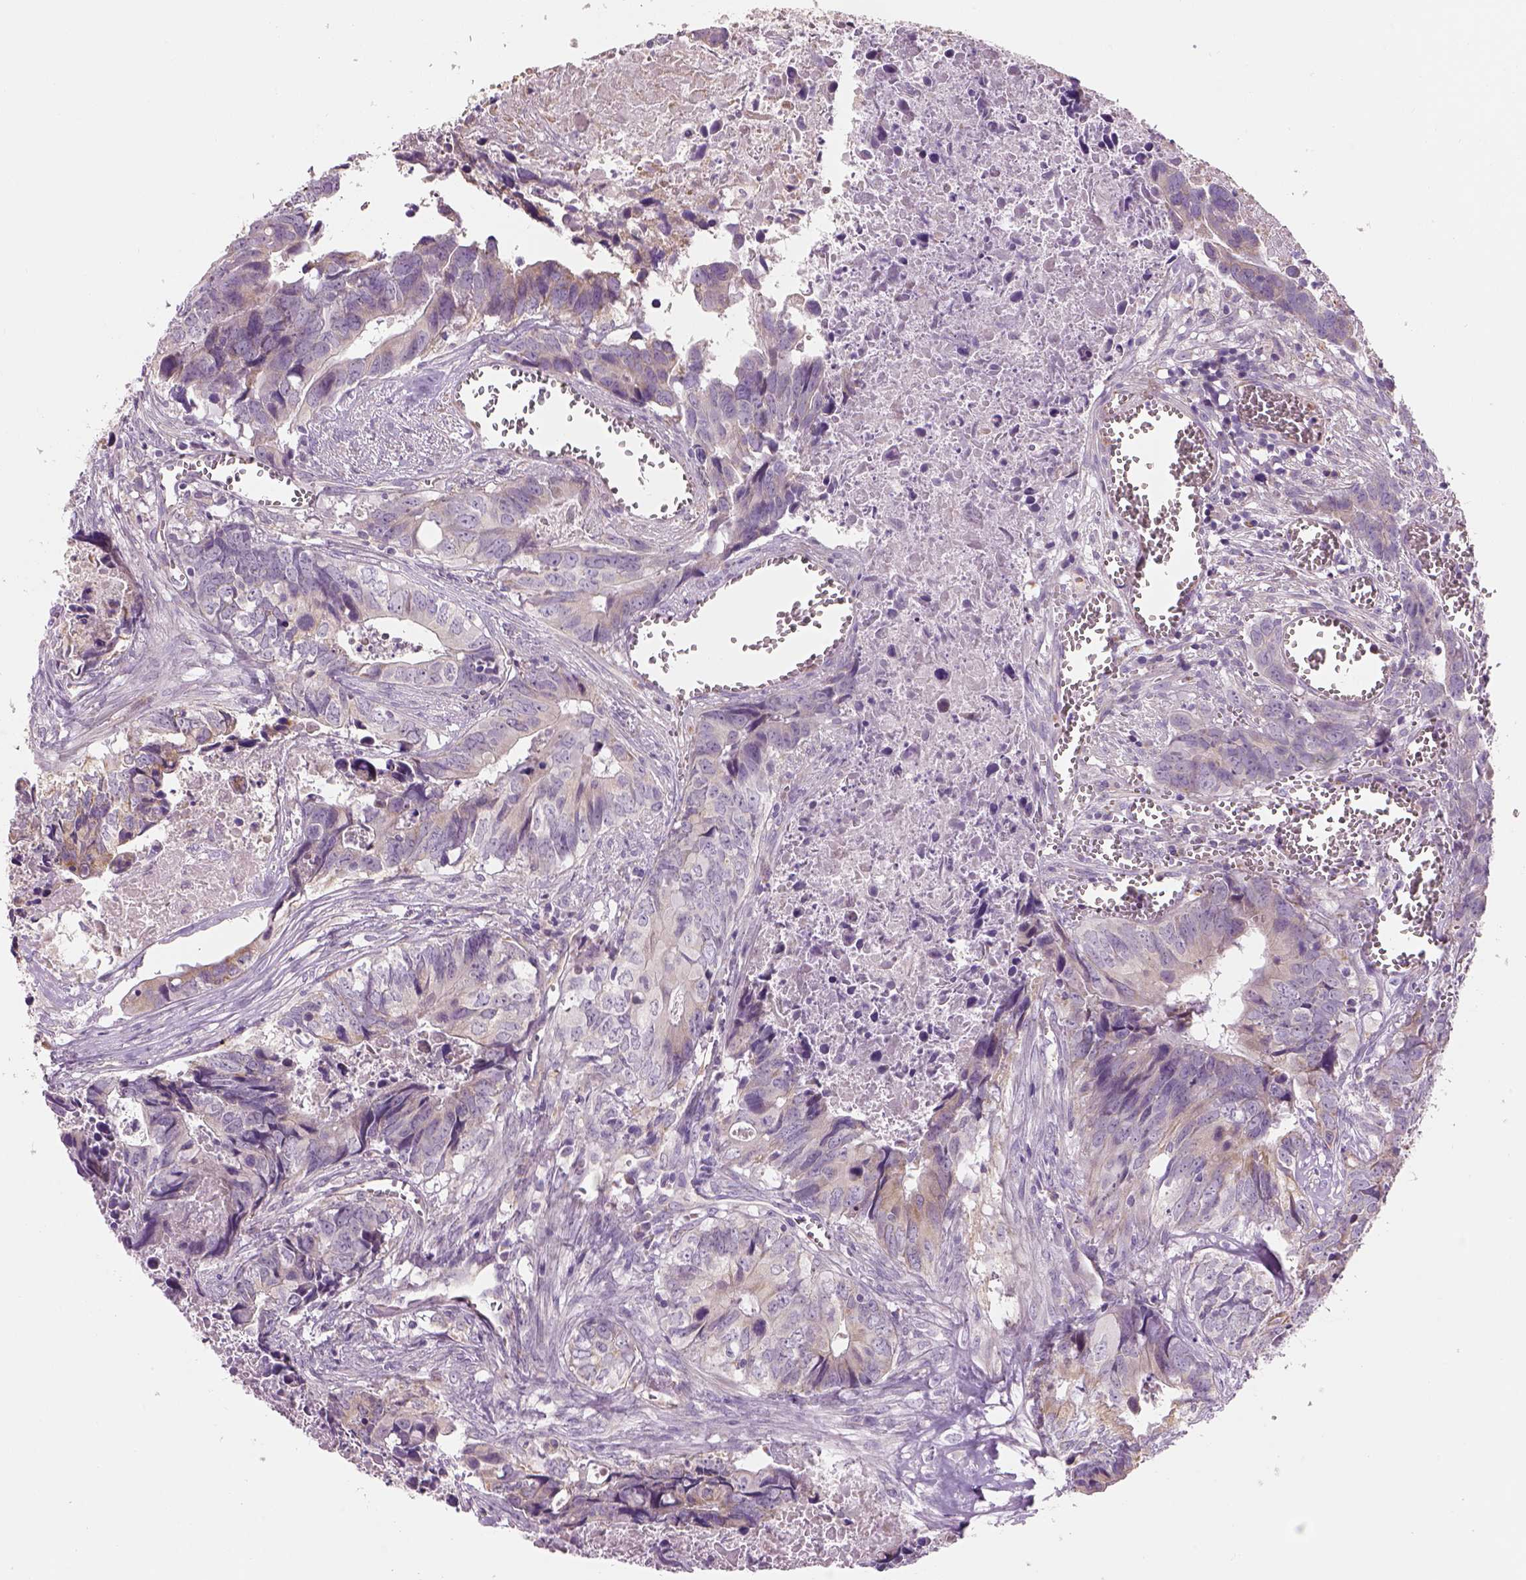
{"staining": {"intensity": "weak", "quantity": "<25%", "location": "cytoplasmic/membranous"}, "tissue": "colorectal cancer", "cell_type": "Tumor cells", "image_type": "cancer", "snomed": [{"axis": "morphology", "description": "Adenocarcinoma, NOS"}, {"axis": "topography", "description": "Colon"}], "caption": "This is a micrograph of IHC staining of adenocarcinoma (colorectal), which shows no expression in tumor cells.", "gene": "IFT52", "patient": {"sex": "female", "age": 82}}